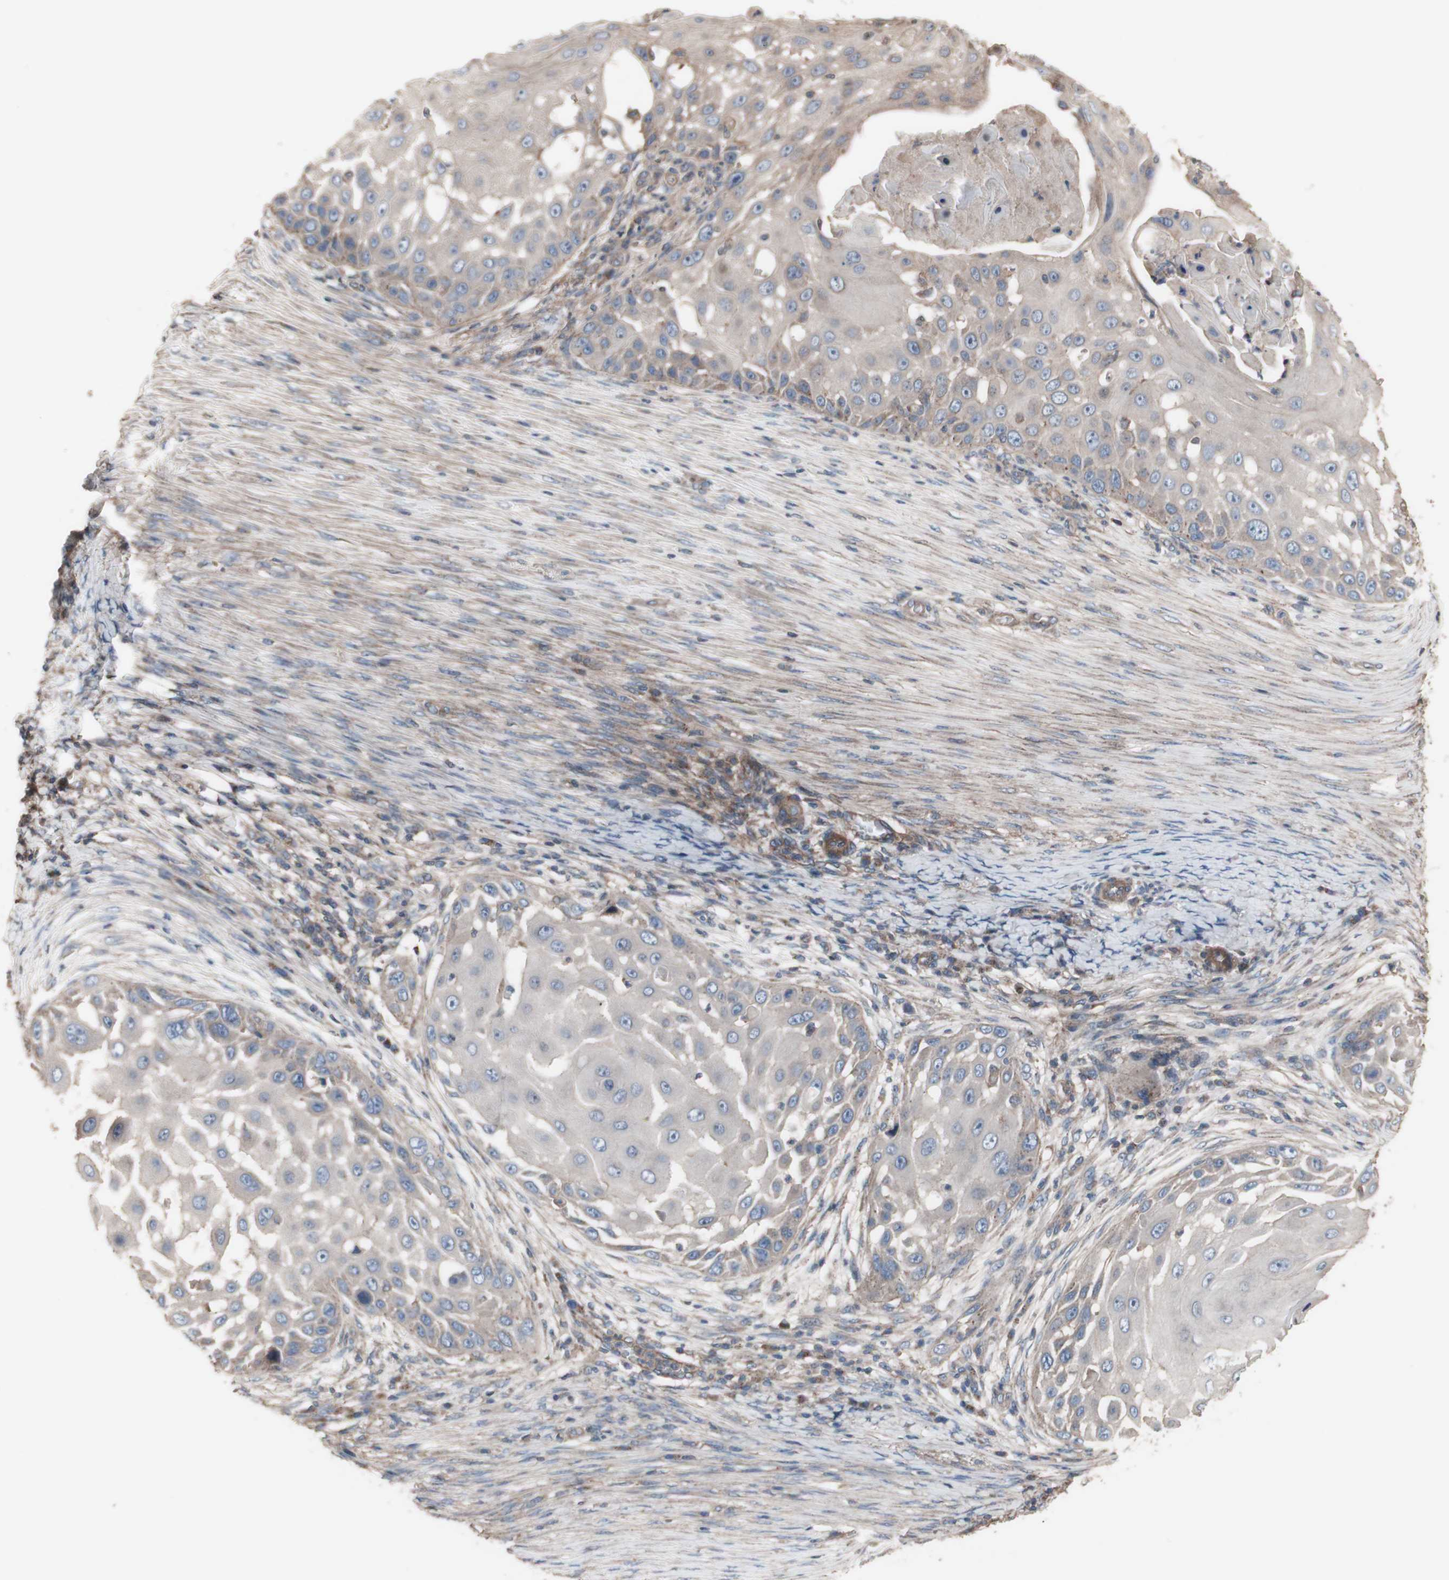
{"staining": {"intensity": "weak", "quantity": ">75%", "location": "cytoplasmic/membranous"}, "tissue": "skin cancer", "cell_type": "Tumor cells", "image_type": "cancer", "snomed": [{"axis": "morphology", "description": "Squamous cell carcinoma, NOS"}, {"axis": "topography", "description": "Skin"}], "caption": "This is an image of immunohistochemistry staining of skin cancer, which shows weak staining in the cytoplasmic/membranous of tumor cells.", "gene": "COPB1", "patient": {"sex": "female", "age": 44}}